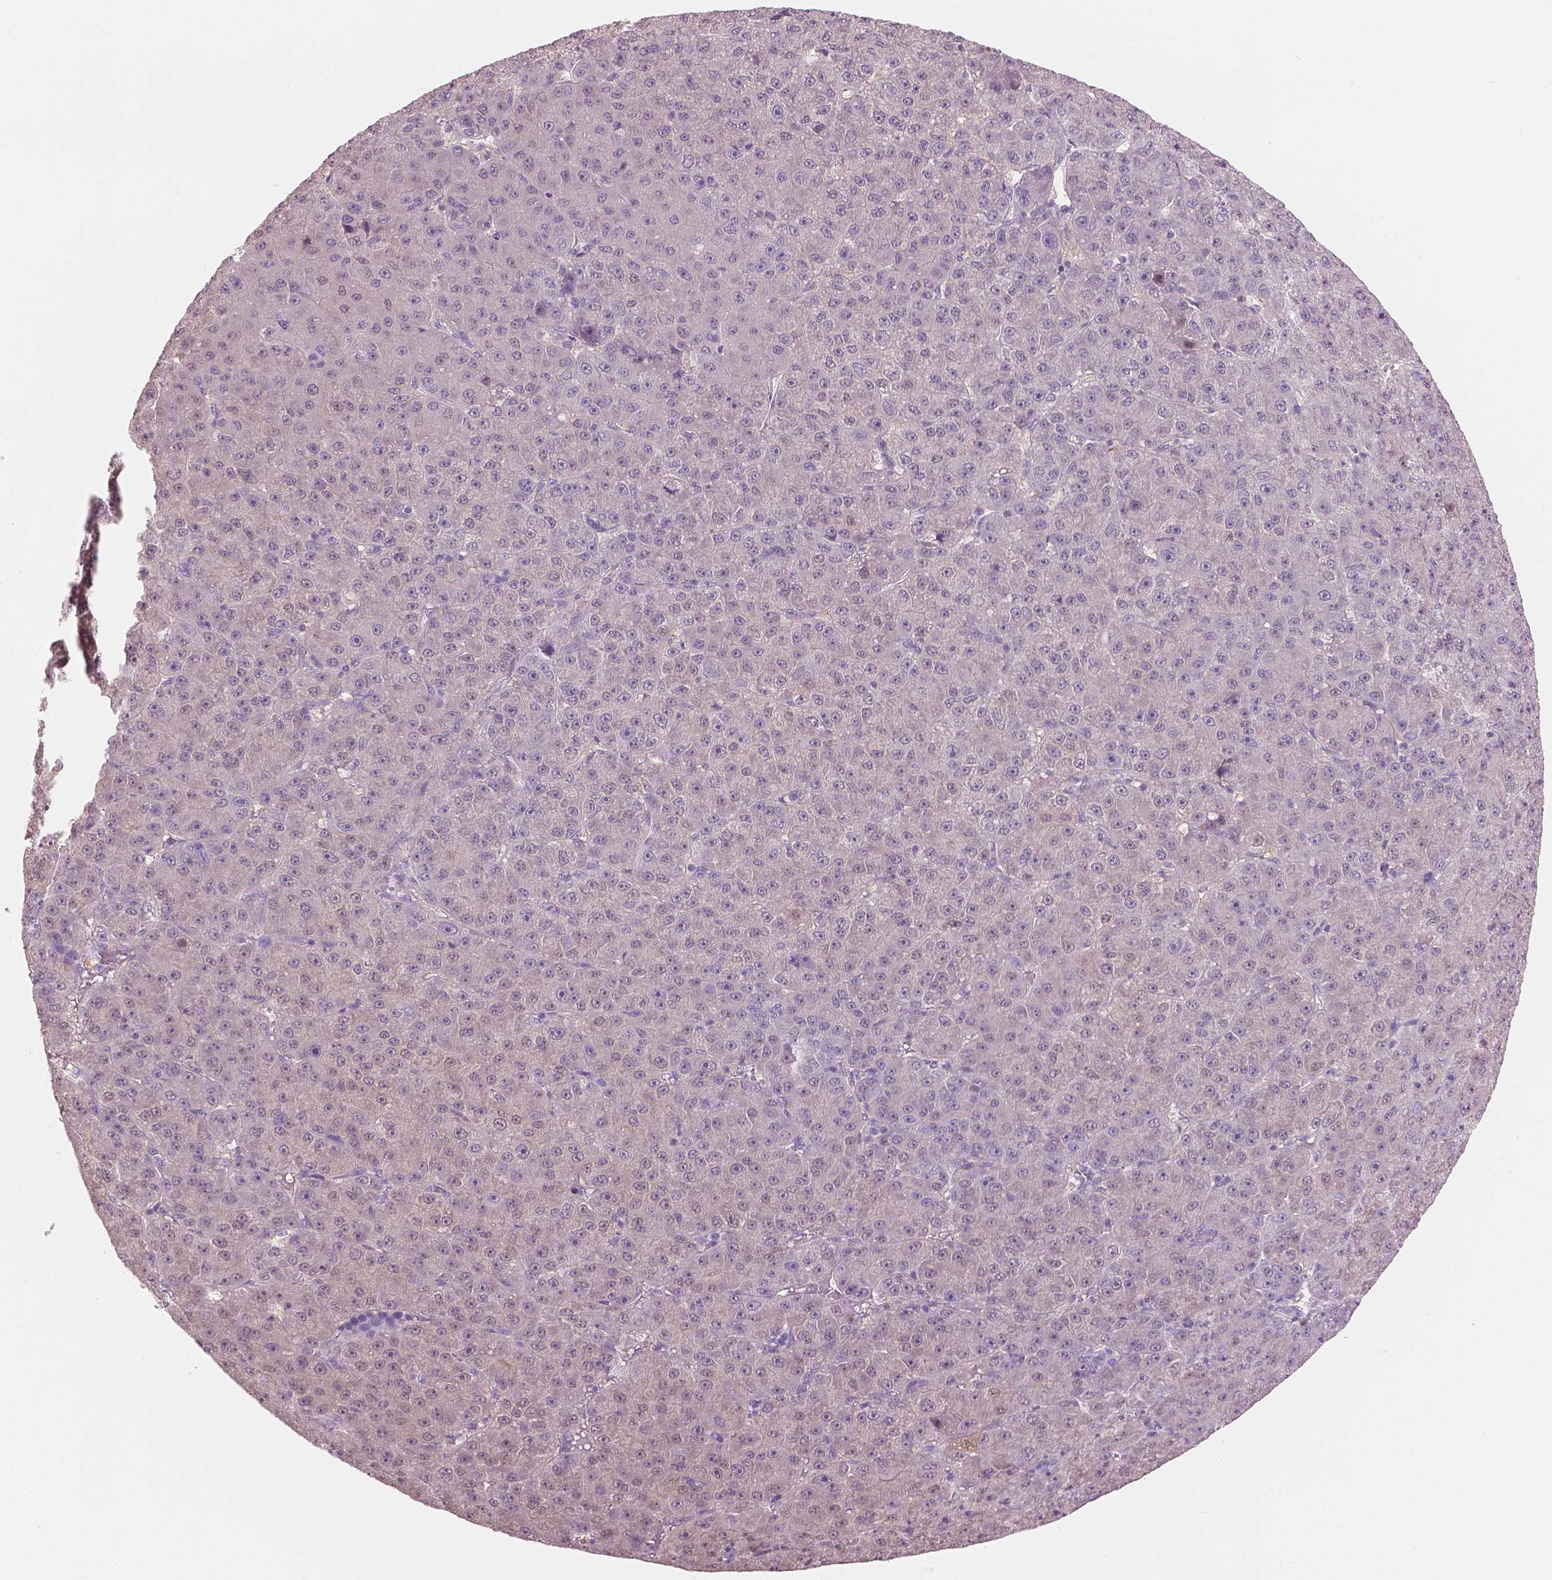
{"staining": {"intensity": "negative", "quantity": "none", "location": "none"}, "tissue": "liver cancer", "cell_type": "Tumor cells", "image_type": "cancer", "snomed": [{"axis": "morphology", "description": "Carcinoma, Hepatocellular, NOS"}, {"axis": "topography", "description": "Liver"}], "caption": "Immunohistochemical staining of liver cancer (hepatocellular carcinoma) reveals no significant positivity in tumor cells.", "gene": "GALM", "patient": {"sex": "male", "age": 67}}